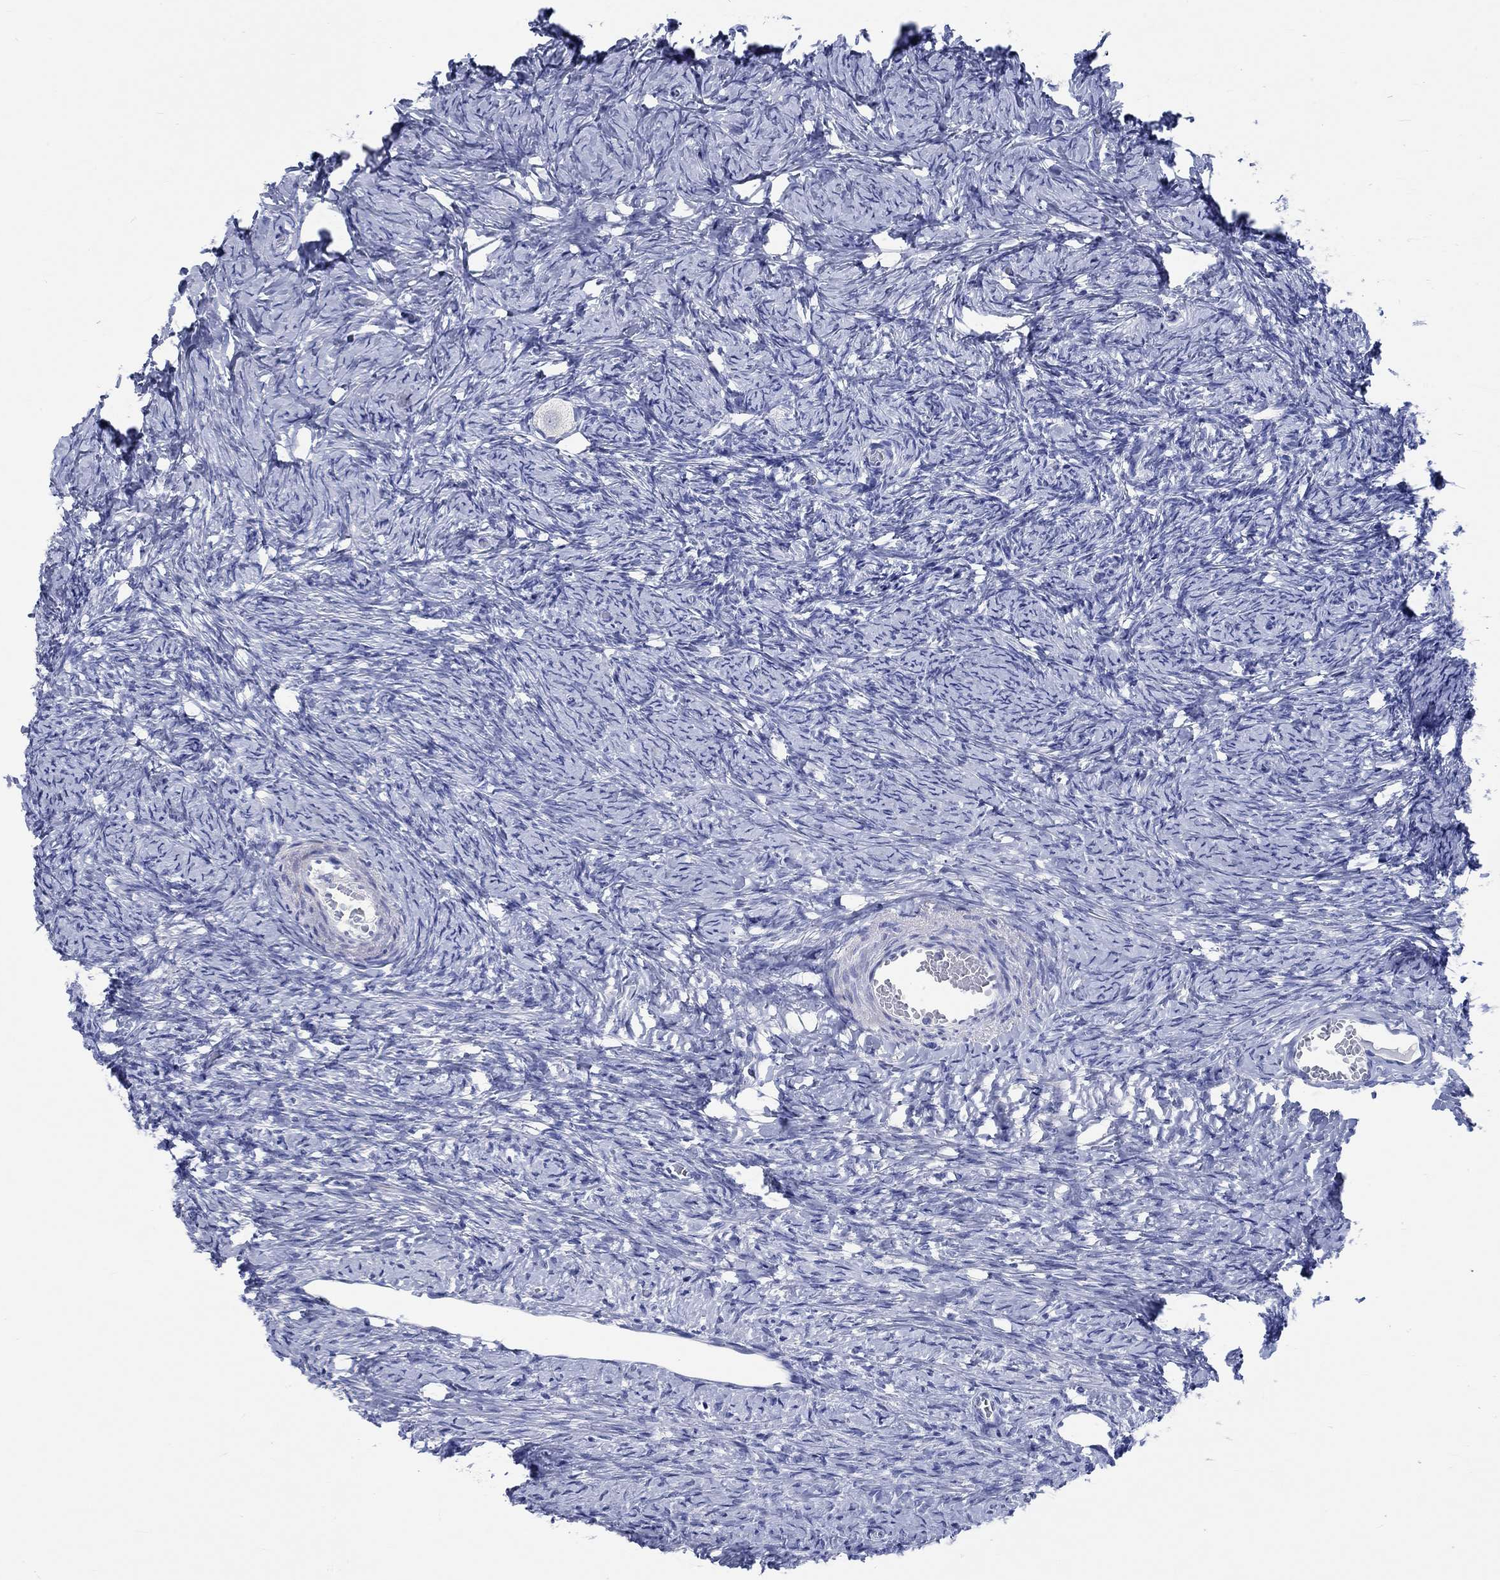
{"staining": {"intensity": "negative", "quantity": "none", "location": "none"}, "tissue": "ovary", "cell_type": "Follicle cells", "image_type": "normal", "snomed": [{"axis": "morphology", "description": "Normal tissue, NOS"}, {"axis": "topography", "description": "Ovary"}], "caption": "DAB immunohistochemical staining of normal ovary demonstrates no significant positivity in follicle cells. Brightfield microscopy of IHC stained with DAB (brown) and hematoxylin (blue), captured at high magnification.", "gene": "C4orf47", "patient": {"sex": "female", "age": 39}}